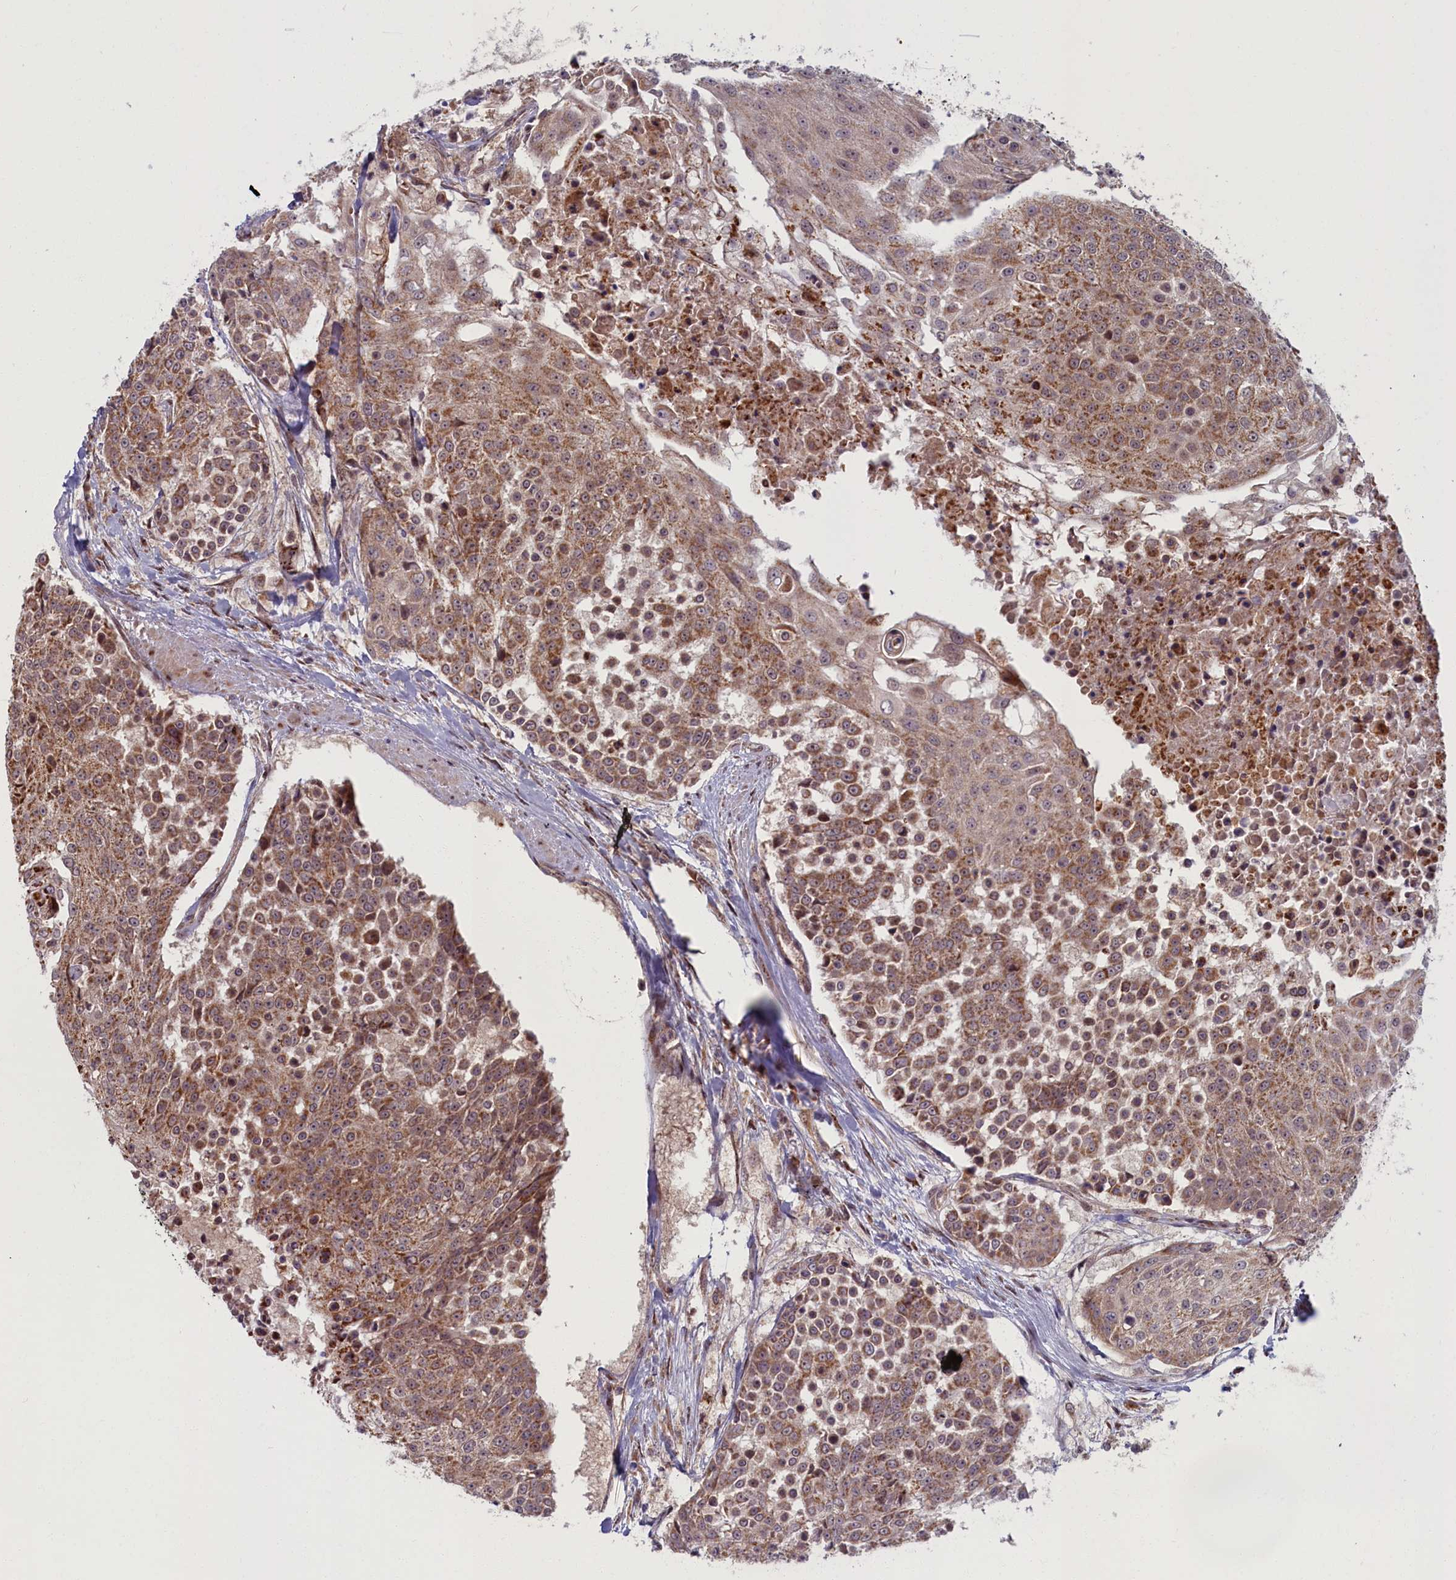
{"staining": {"intensity": "moderate", "quantity": ">75%", "location": "cytoplasmic/membranous"}, "tissue": "urothelial cancer", "cell_type": "Tumor cells", "image_type": "cancer", "snomed": [{"axis": "morphology", "description": "Urothelial carcinoma, High grade"}, {"axis": "topography", "description": "Urinary bladder"}], "caption": "DAB (3,3'-diaminobenzidine) immunohistochemical staining of human urothelial carcinoma (high-grade) reveals moderate cytoplasmic/membranous protein staining in about >75% of tumor cells.", "gene": "PLA2G10", "patient": {"sex": "female", "age": 63}}